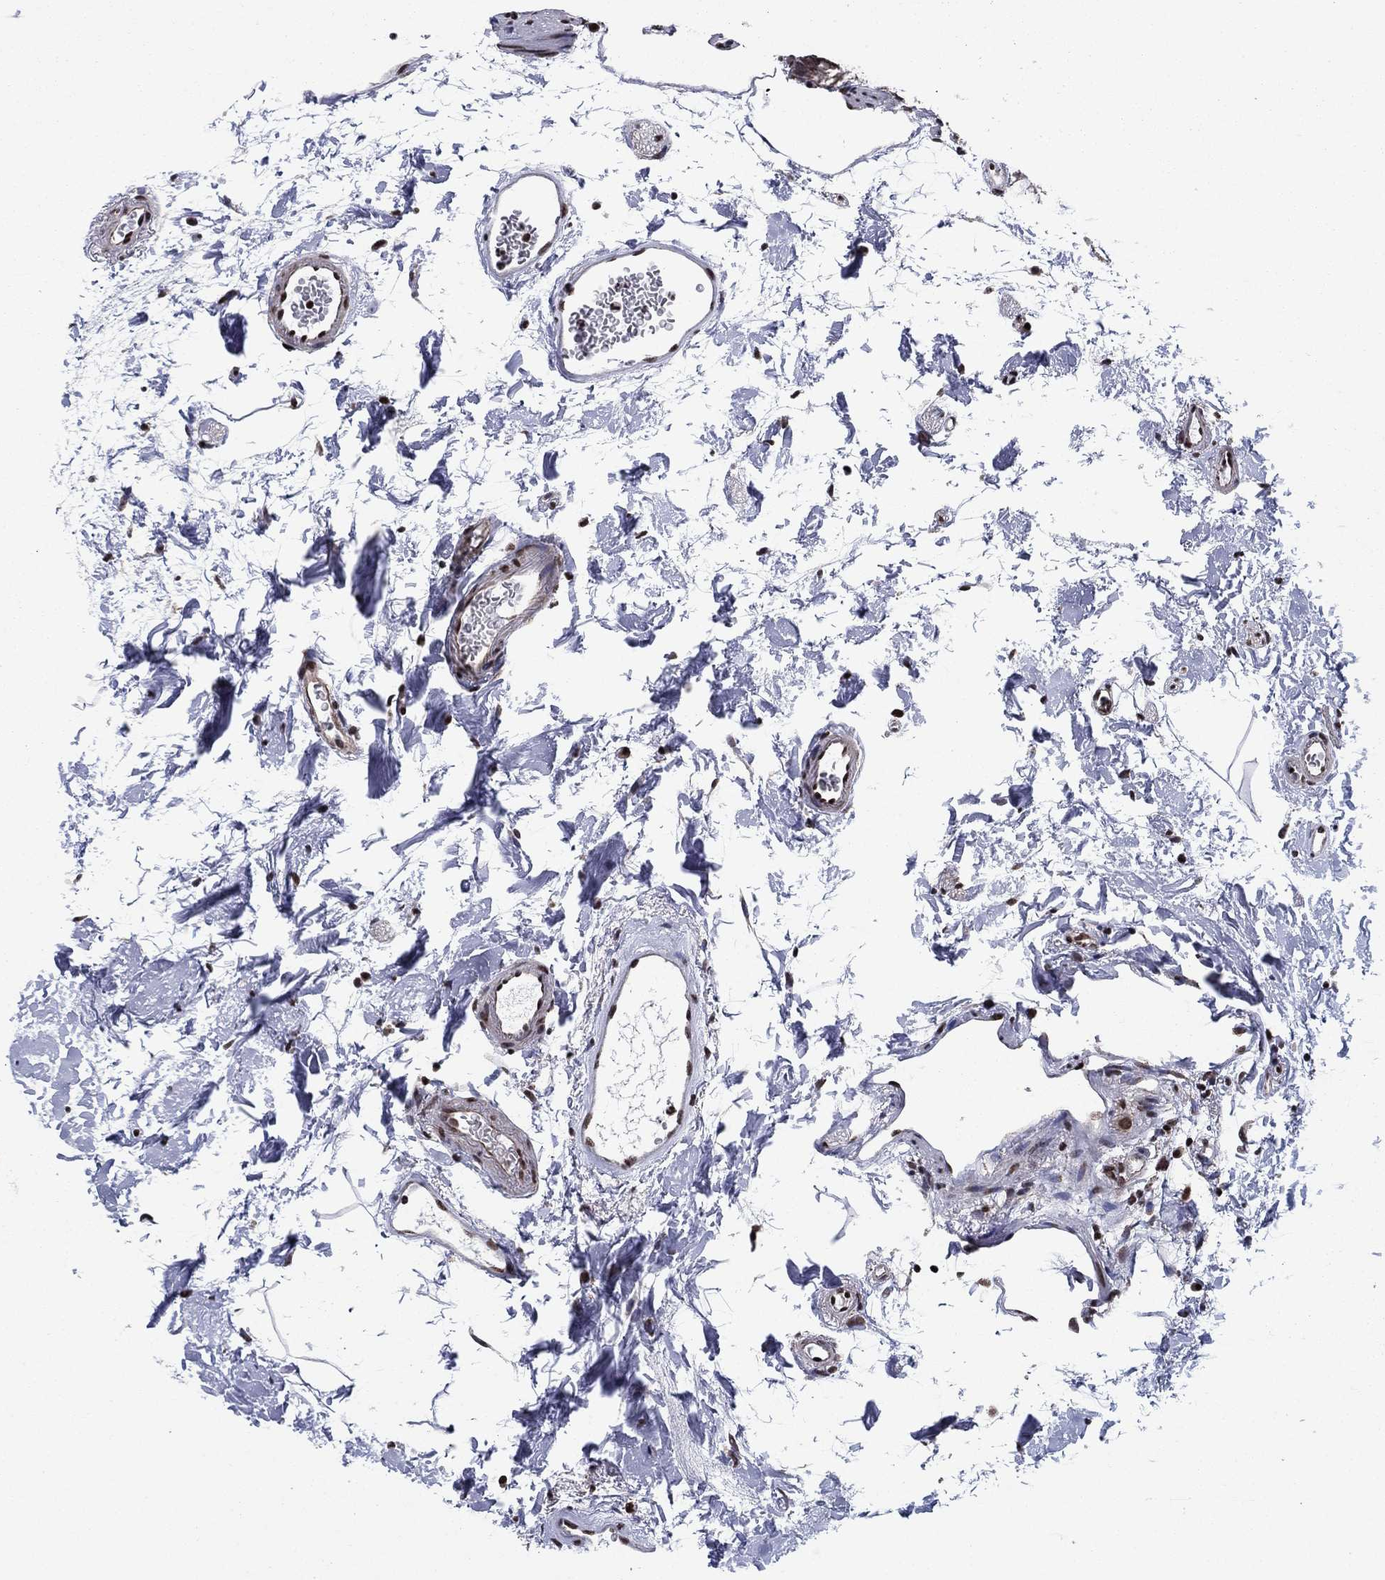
{"staining": {"intensity": "moderate", "quantity": ">75%", "location": "nuclear"}, "tissue": "colon", "cell_type": "Endothelial cells", "image_type": "normal", "snomed": [{"axis": "morphology", "description": "Normal tissue, NOS"}, {"axis": "topography", "description": "Colon"}], "caption": "This micrograph exhibits immunohistochemistry staining of unremarkable human colon, with medium moderate nuclear positivity in about >75% of endothelial cells.", "gene": "N4BP2", "patient": {"sex": "female", "age": 84}}